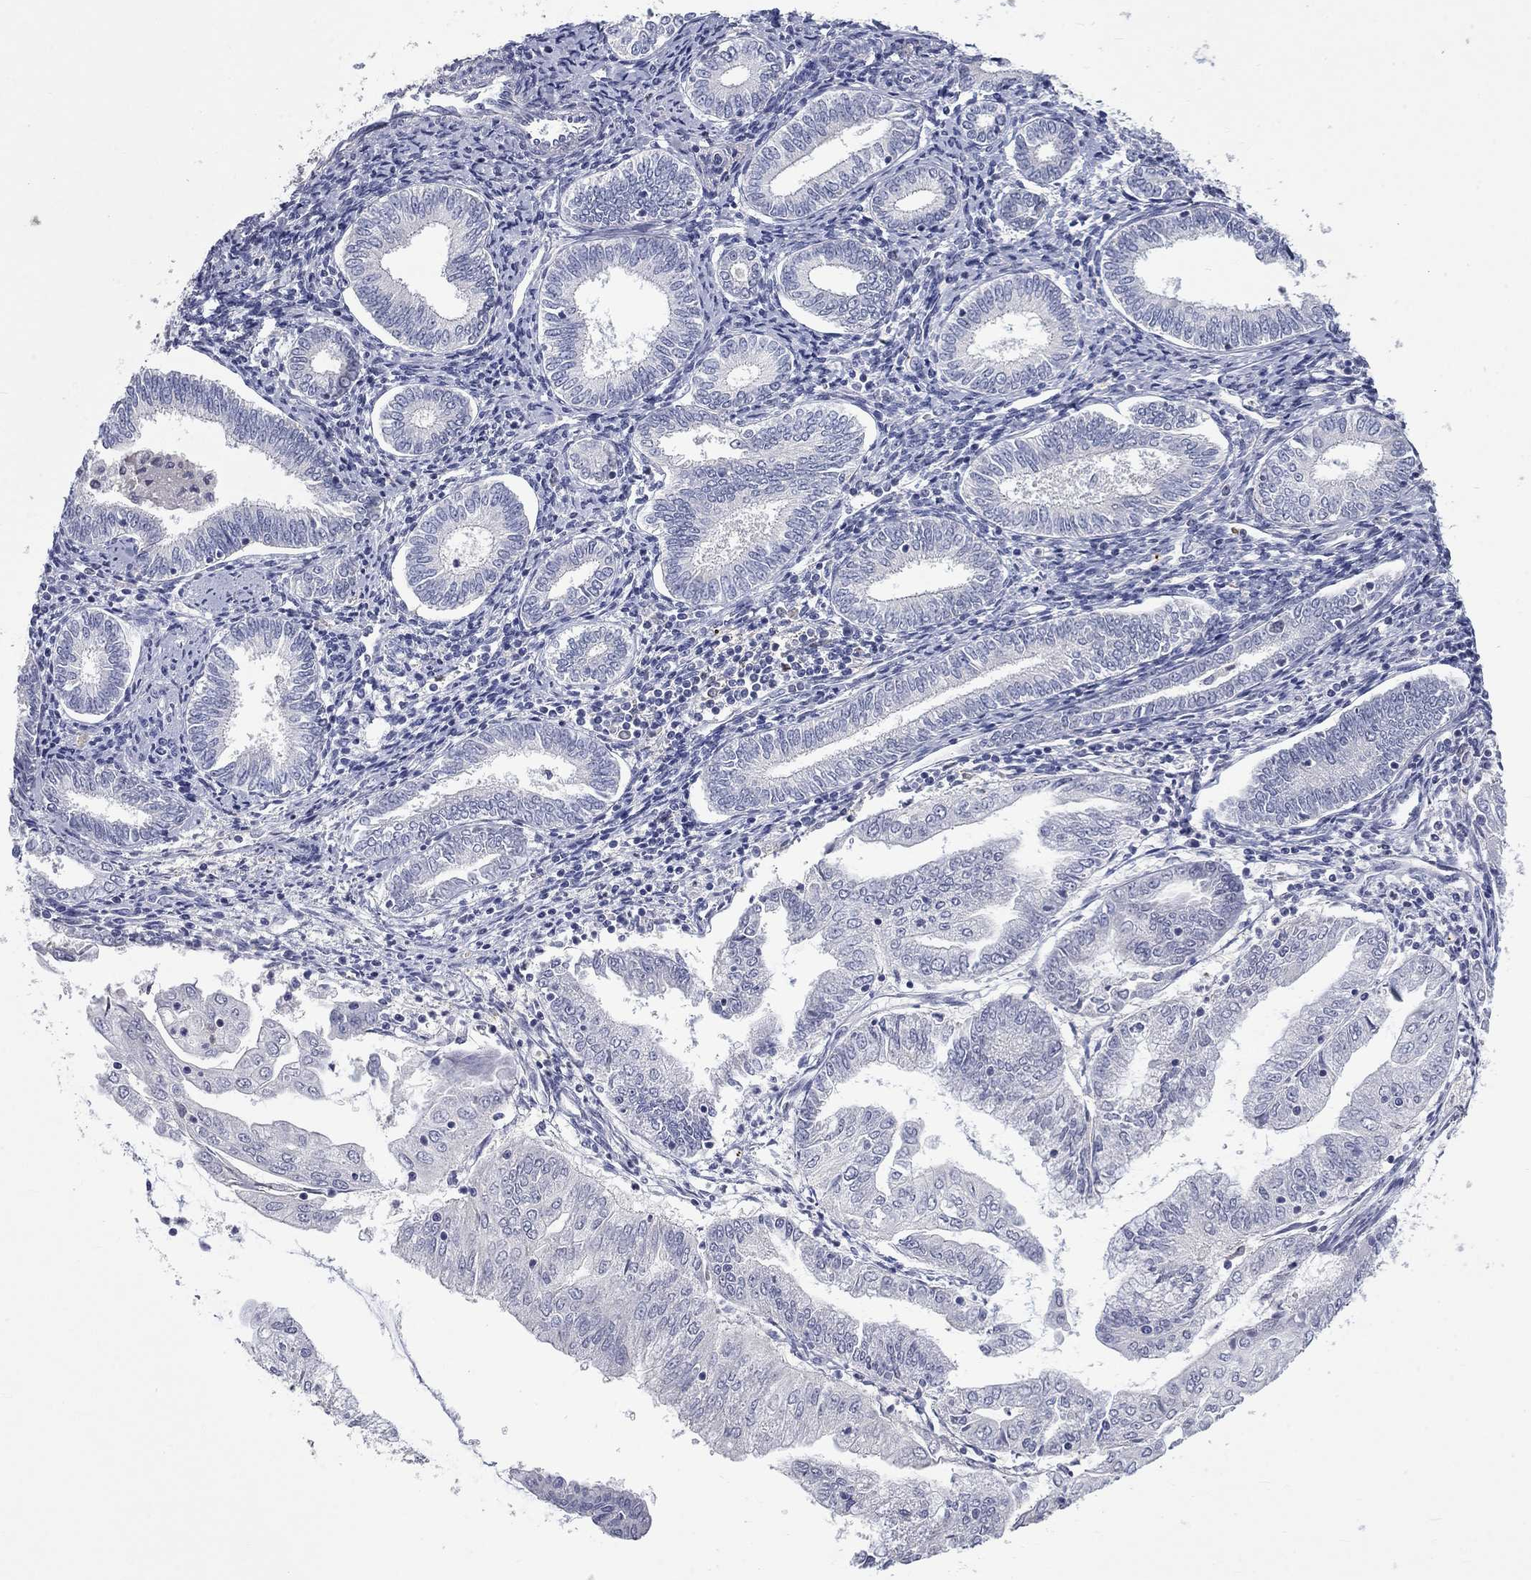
{"staining": {"intensity": "negative", "quantity": "none", "location": "none"}, "tissue": "endometrial cancer", "cell_type": "Tumor cells", "image_type": "cancer", "snomed": [{"axis": "morphology", "description": "Adenocarcinoma, NOS"}, {"axis": "topography", "description": "Endometrium"}], "caption": "IHC image of human adenocarcinoma (endometrial) stained for a protein (brown), which shows no staining in tumor cells.", "gene": "PLEK", "patient": {"sex": "female", "age": 56}}